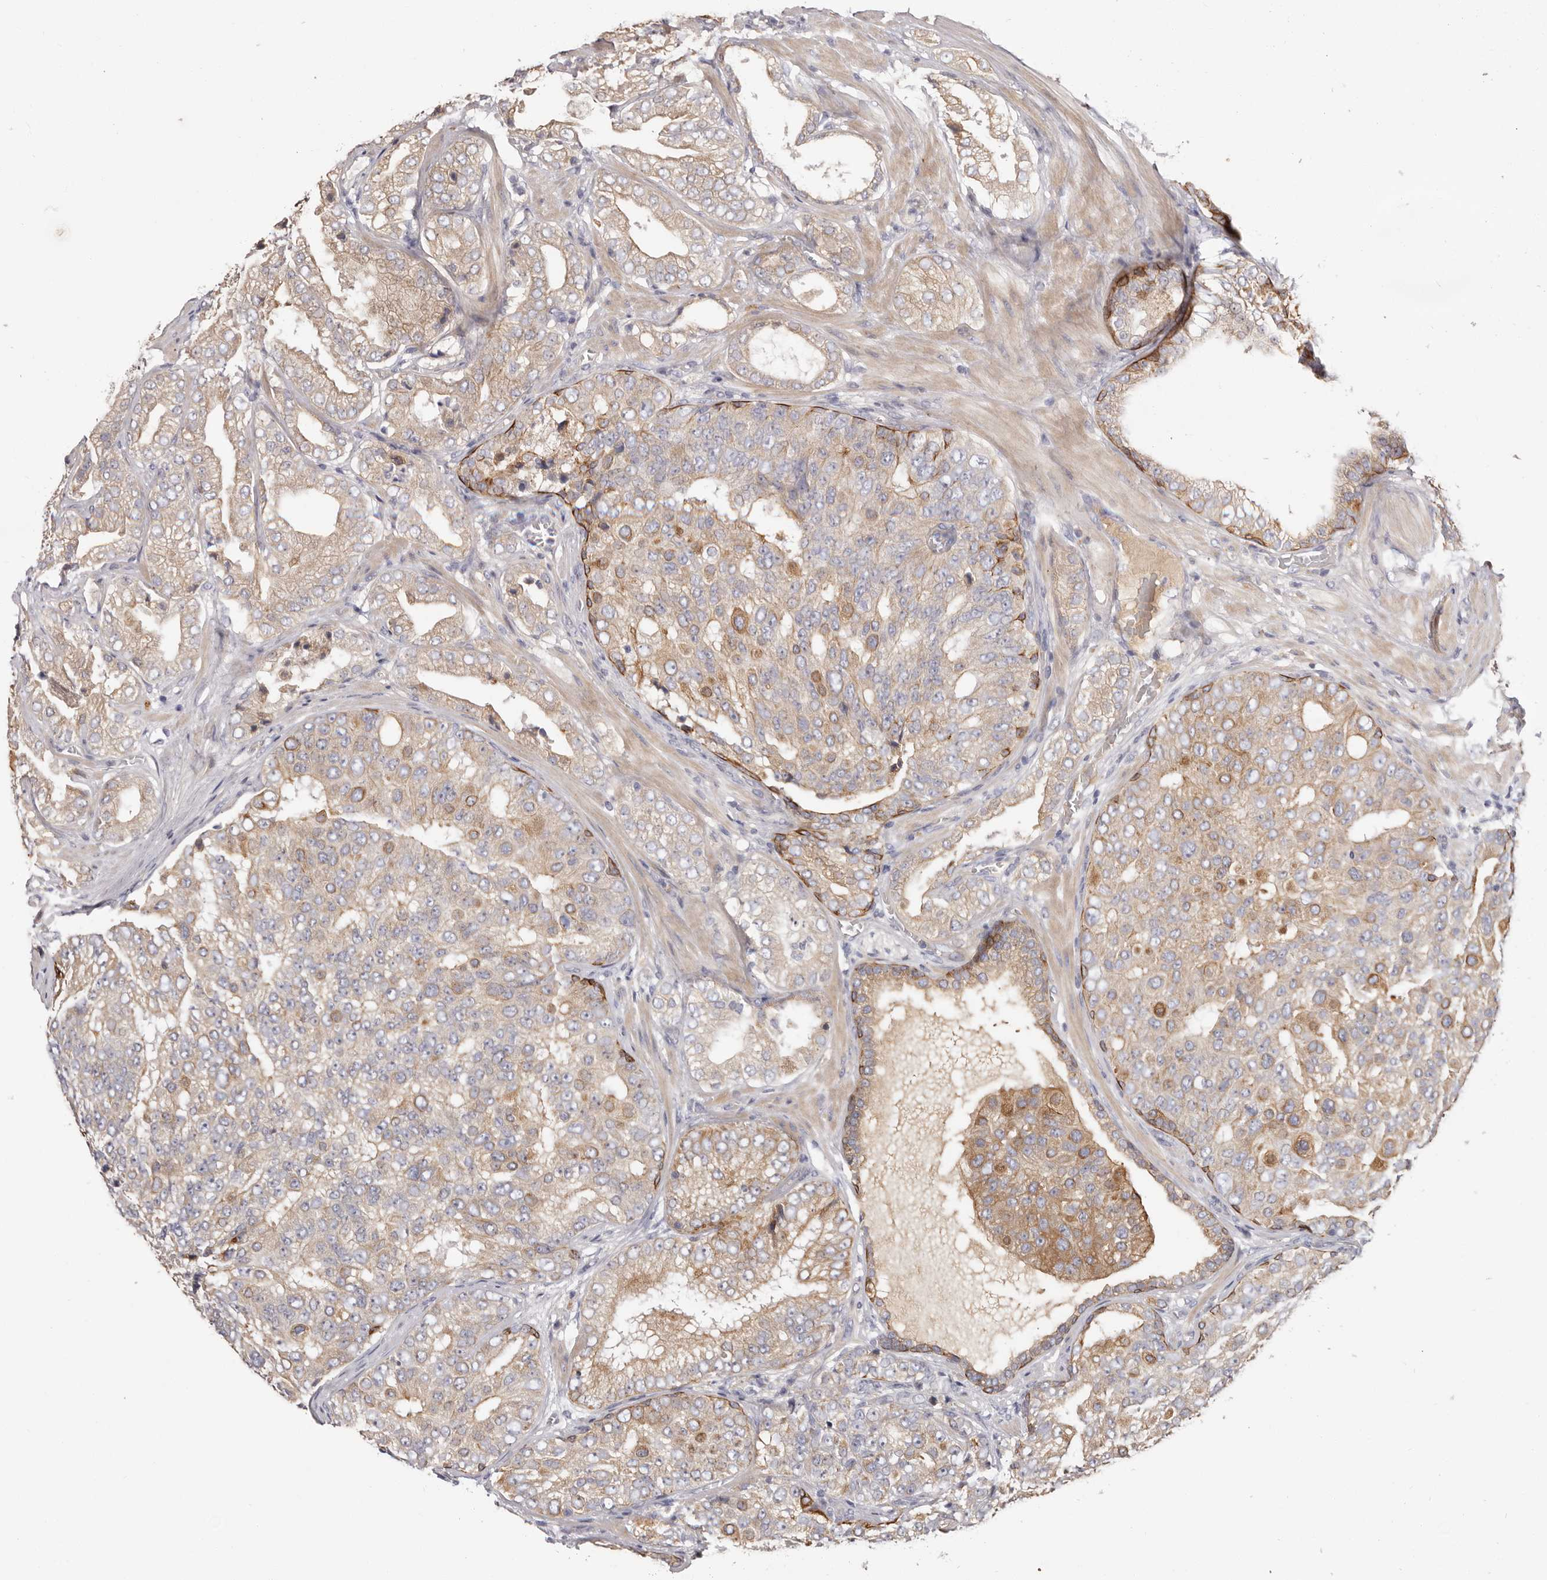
{"staining": {"intensity": "moderate", "quantity": "25%-75%", "location": "cytoplasmic/membranous"}, "tissue": "prostate cancer", "cell_type": "Tumor cells", "image_type": "cancer", "snomed": [{"axis": "morphology", "description": "Adenocarcinoma, High grade"}, {"axis": "topography", "description": "Prostate"}], "caption": "Brown immunohistochemical staining in human high-grade adenocarcinoma (prostate) shows moderate cytoplasmic/membranous staining in approximately 25%-75% of tumor cells.", "gene": "STK16", "patient": {"sex": "male", "age": 58}}